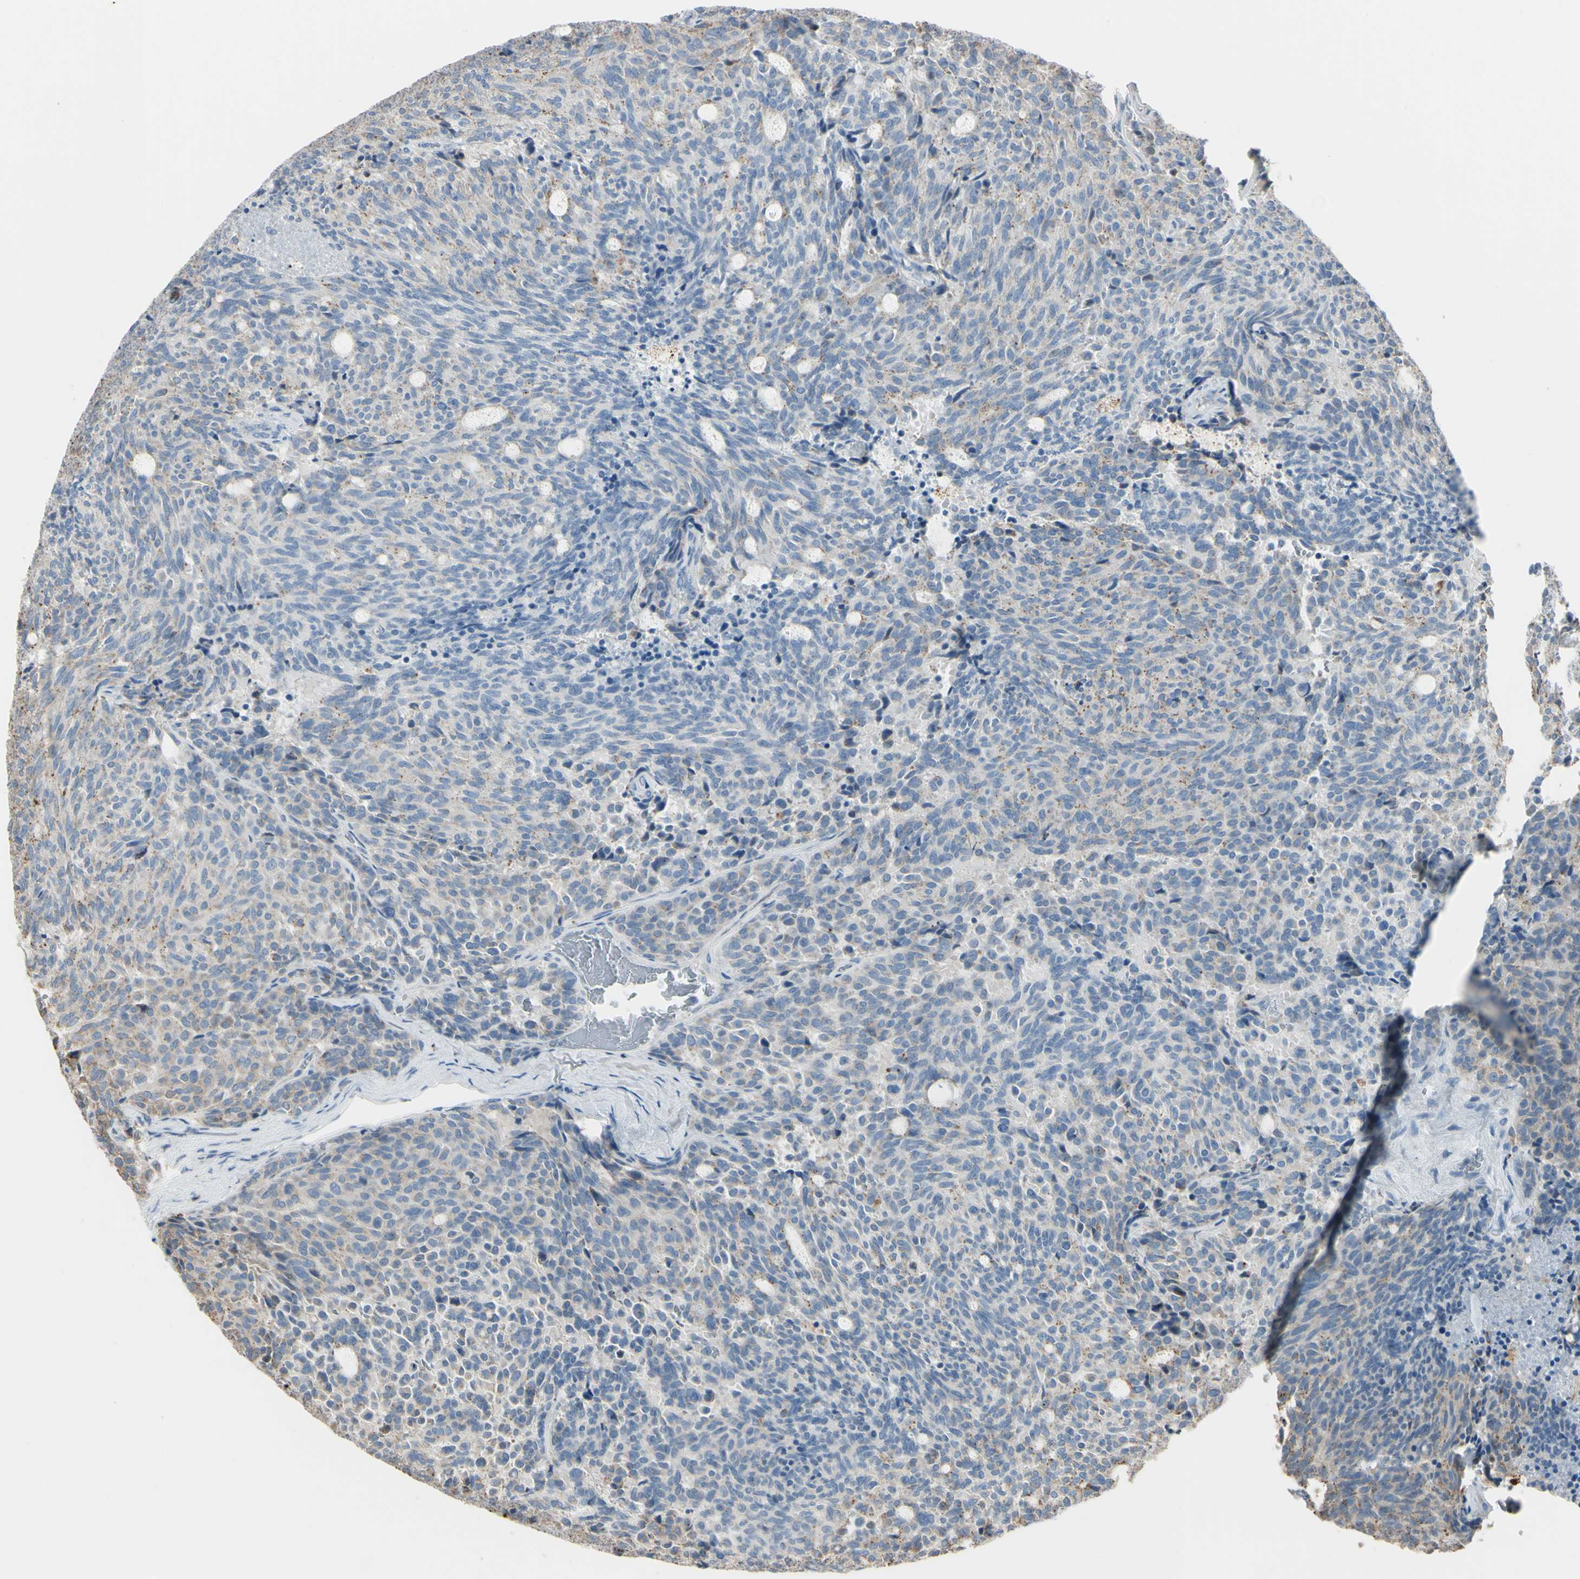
{"staining": {"intensity": "weak", "quantity": "25%-75%", "location": "cytoplasmic/membranous"}, "tissue": "carcinoid", "cell_type": "Tumor cells", "image_type": "cancer", "snomed": [{"axis": "morphology", "description": "Carcinoid, malignant, NOS"}, {"axis": "topography", "description": "Pancreas"}], "caption": "Malignant carcinoid tissue exhibits weak cytoplasmic/membranous expression in about 25%-75% of tumor cells The staining is performed using DAB (3,3'-diaminobenzidine) brown chromogen to label protein expression. The nuclei are counter-stained blue using hematoxylin.", "gene": "ANGPTL1", "patient": {"sex": "female", "age": 54}}